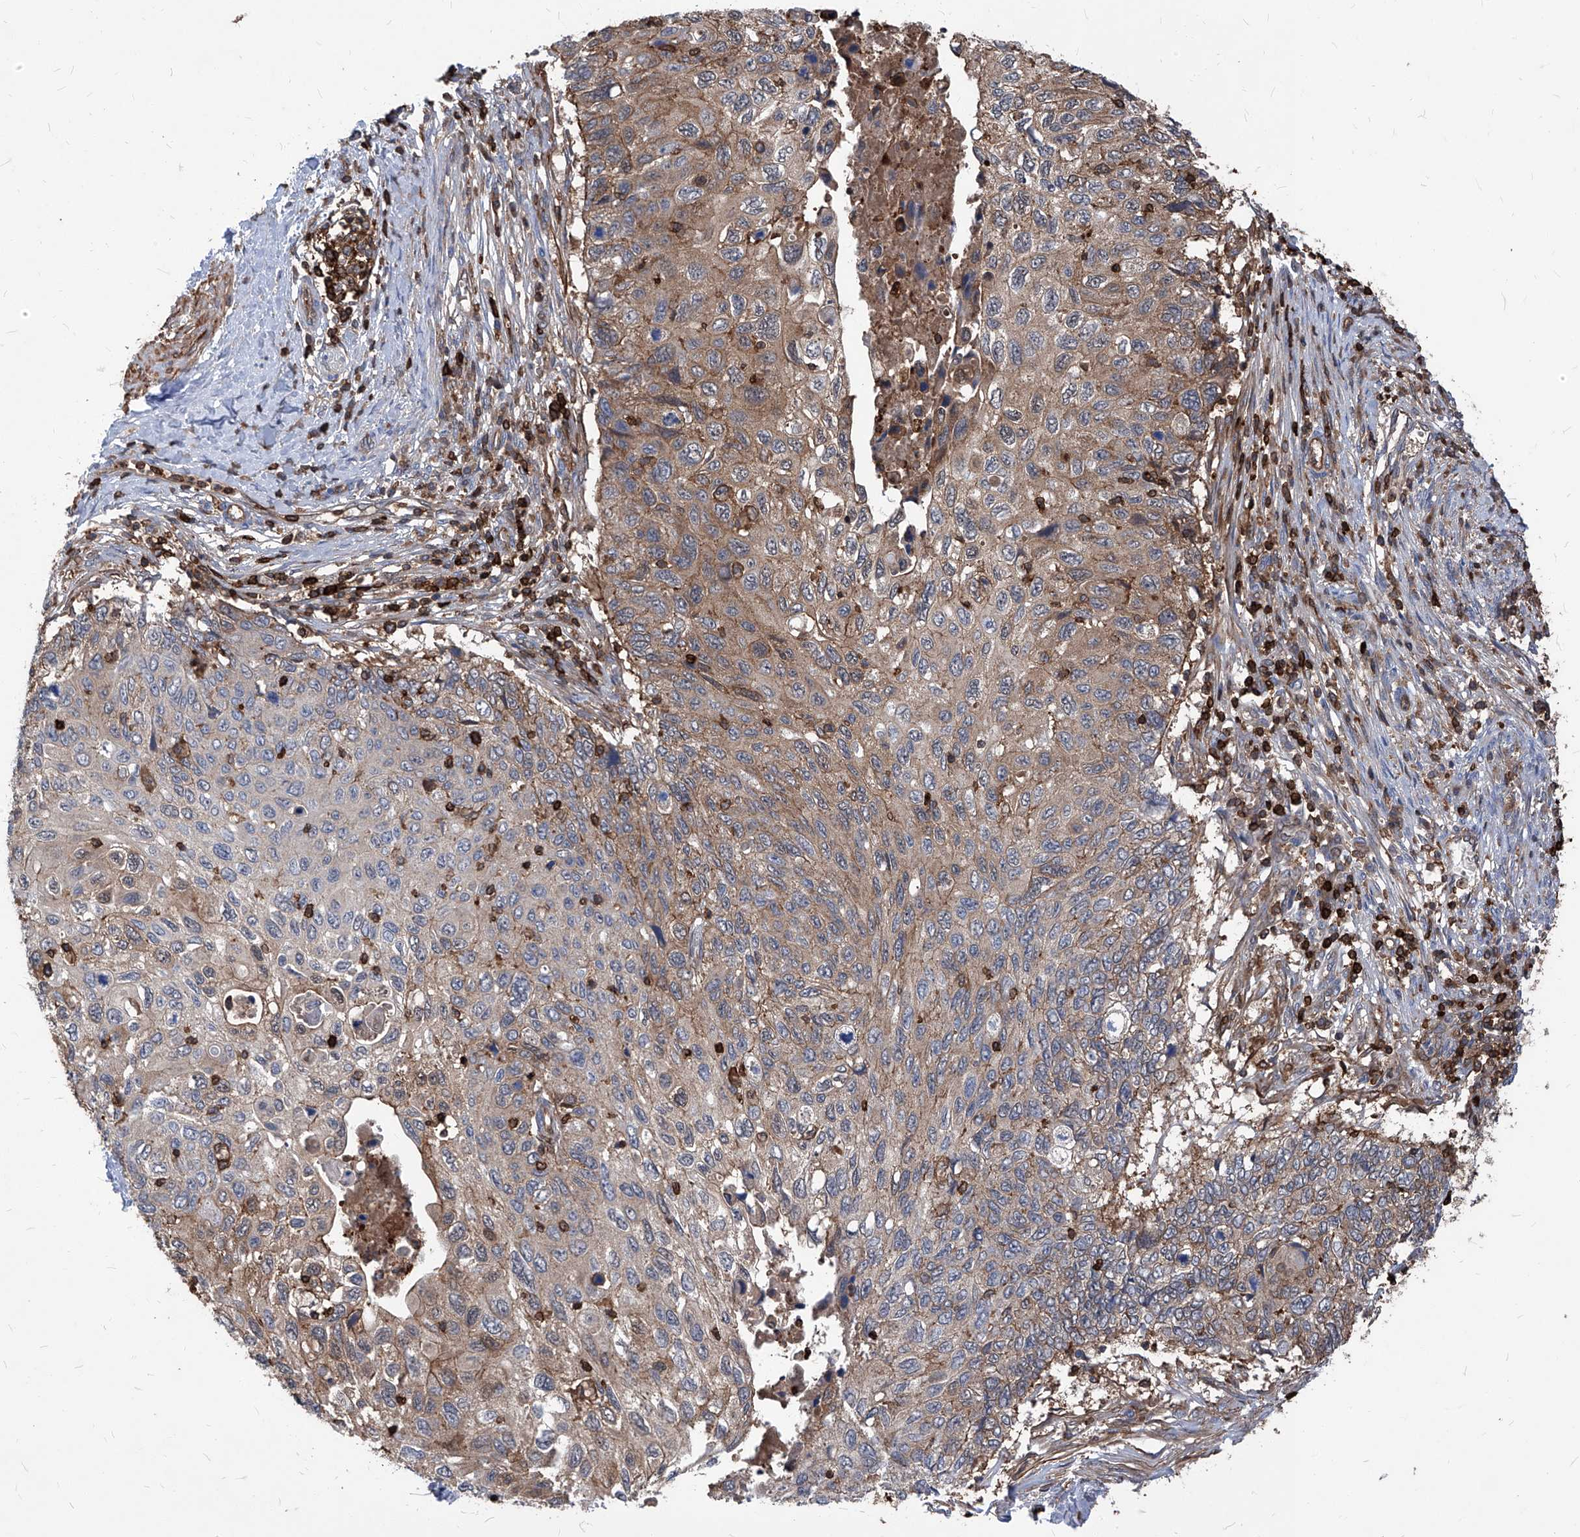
{"staining": {"intensity": "moderate", "quantity": "25%-75%", "location": "cytoplasmic/membranous"}, "tissue": "cervical cancer", "cell_type": "Tumor cells", "image_type": "cancer", "snomed": [{"axis": "morphology", "description": "Squamous cell carcinoma, NOS"}, {"axis": "topography", "description": "Cervix"}], "caption": "Protein positivity by immunohistochemistry demonstrates moderate cytoplasmic/membranous staining in approximately 25%-75% of tumor cells in cervical cancer (squamous cell carcinoma).", "gene": "ABRACL", "patient": {"sex": "female", "age": 70}}